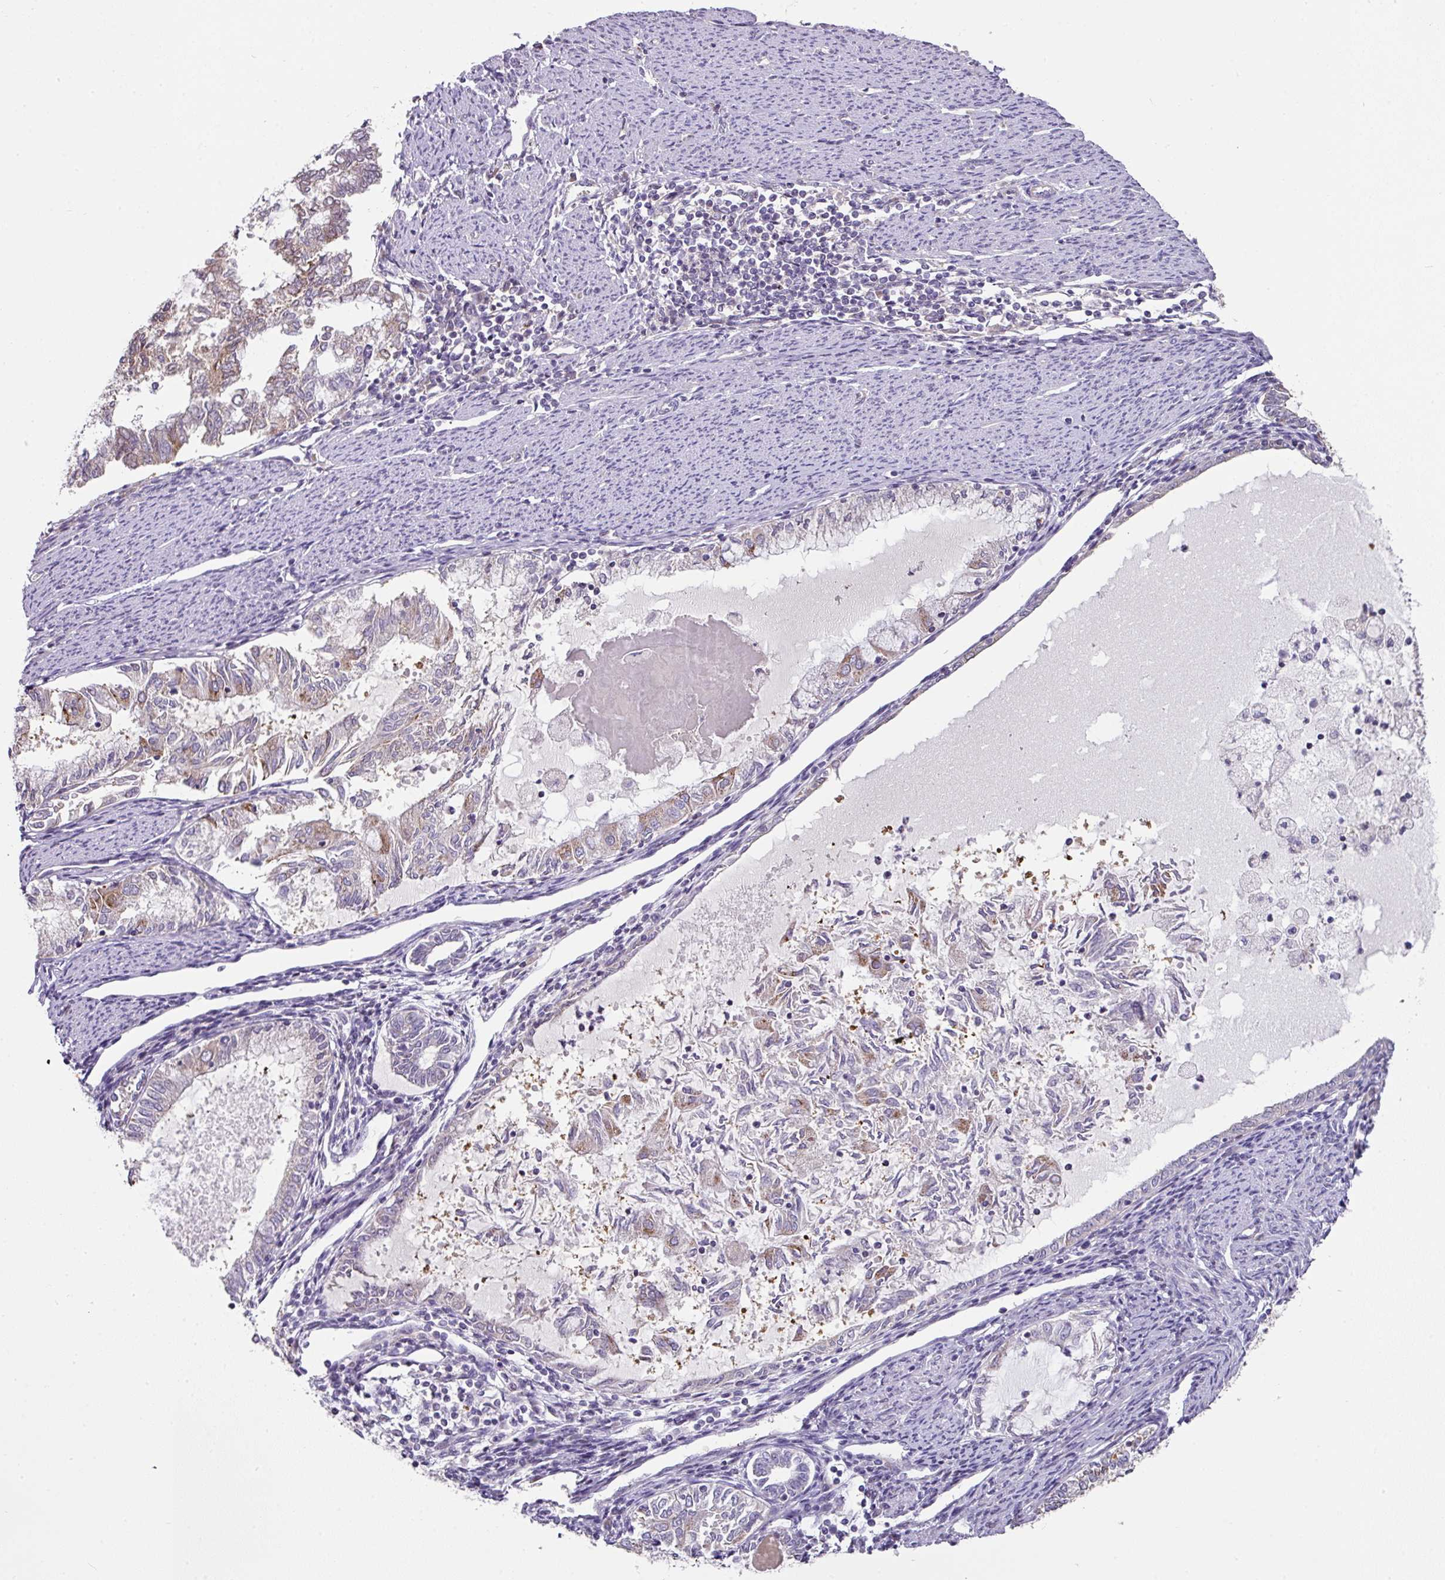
{"staining": {"intensity": "moderate", "quantity": "25%-75%", "location": "cytoplasmic/membranous"}, "tissue": "endometrial cancer", "cell_type": "Tumor cells", "image_type": "cancer", "snomed": [{"axis": "morphology", "description": "Adenocarcinoma, NOS"}, {"axis": "topography", "description": "Endometrium"}], "caption": "There is medium levels of moderate cytoplasmic/membranous staining in tumor cells of endometrial cancer, as demonstrated by immunohistochemical staining (brown color).", "gene": "ANKRD18A", "patient": {"sex": "female", "age": 79}}